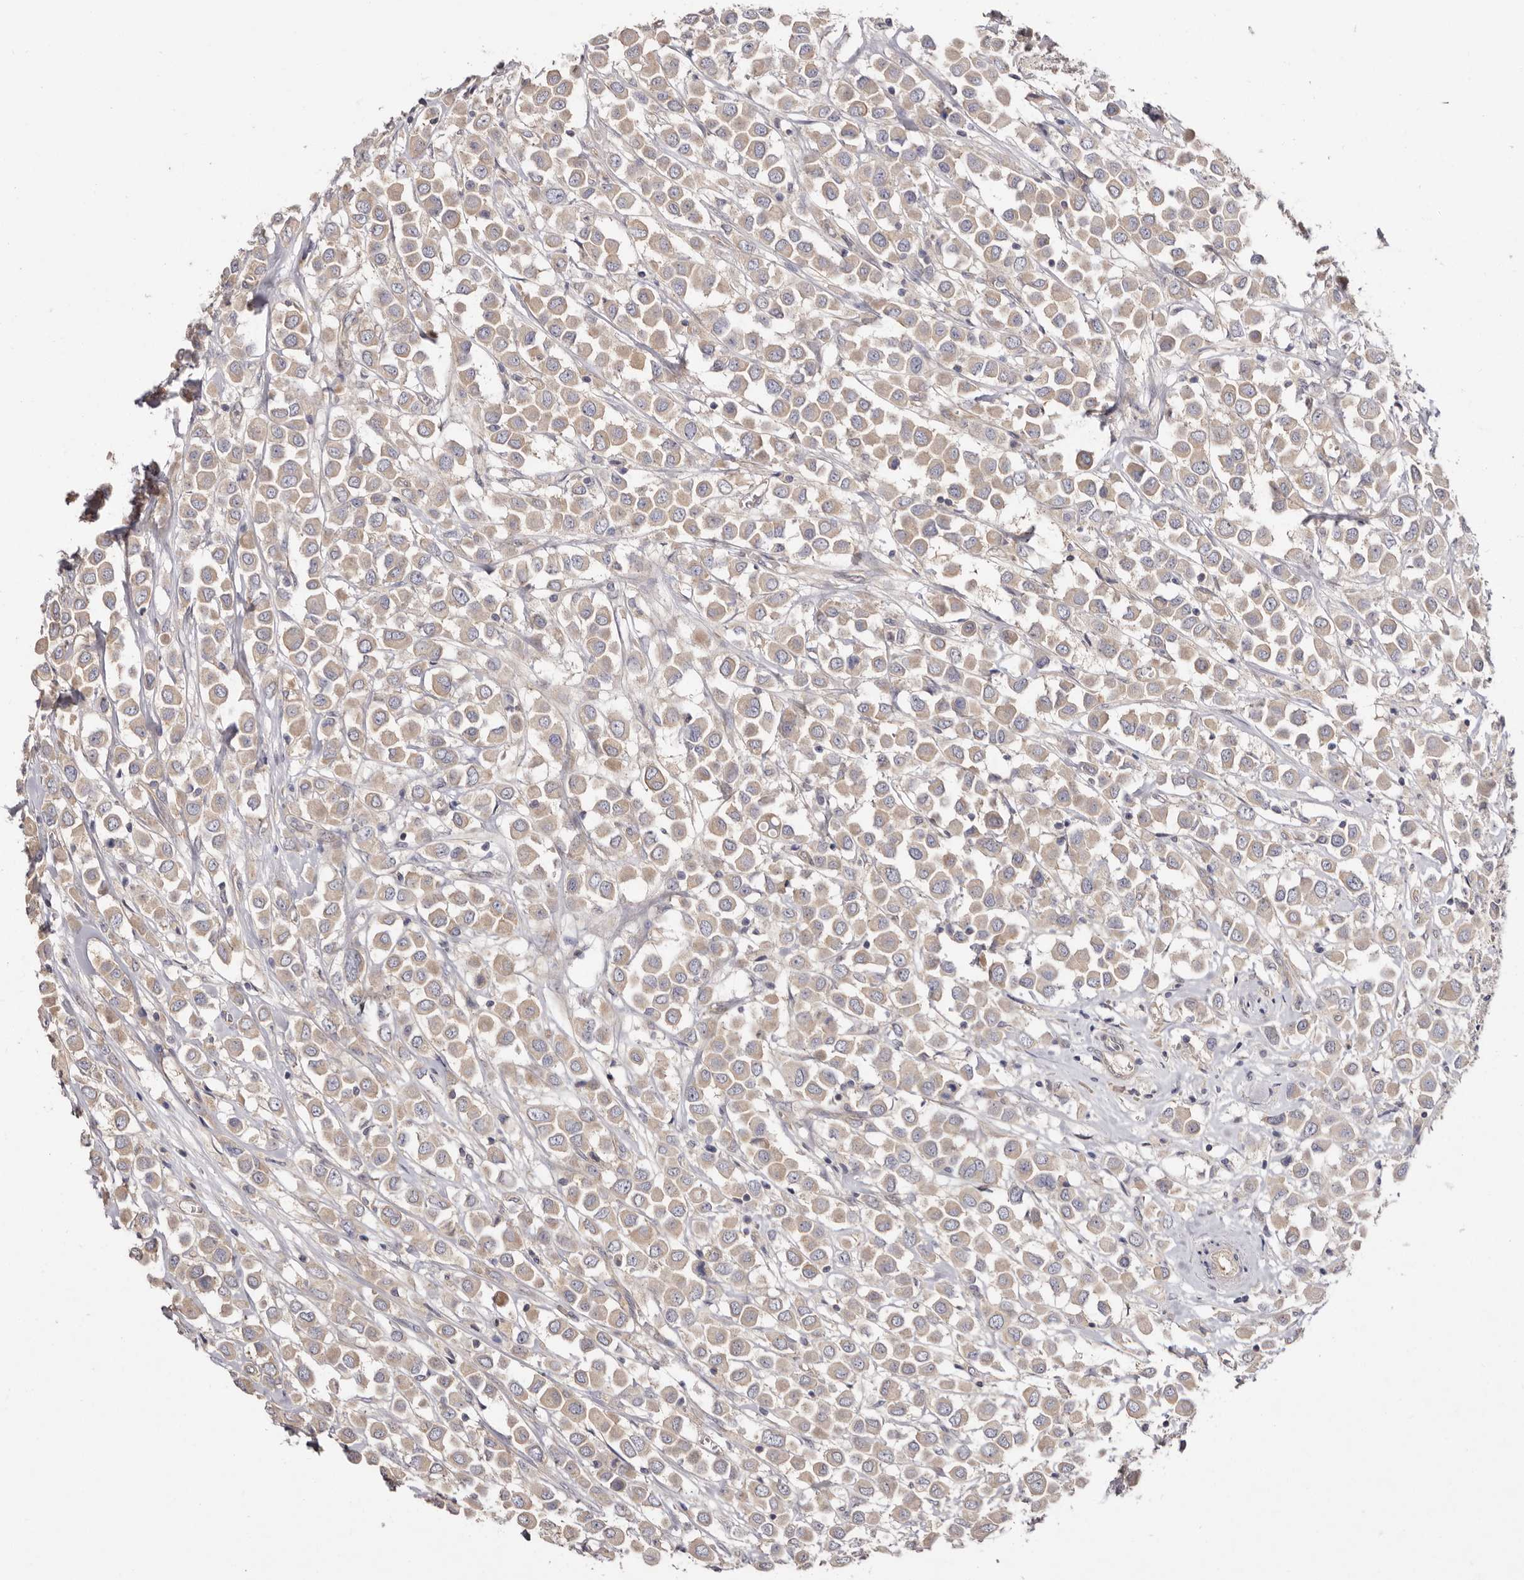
{"staining": {"intensity": "weak", "quantity": ">75%", "location": "cytoplasmic/membranous"}, "tissue": "breast cancer", "cell_type": "Tumor cells", "image_type": "cancer", "snomed": [{"axis": "morphology", "description": "Duct carcinoma"}, {"axis": "topography", "description": "Breast"}], "caption": "Protein expression analysis of invasive ductal carcinoma (breast) shows weak cytoplasmic/membranous positivity in approximately >75% of tumor cells. The protein of interest is stained brown, and the nuclei are stained in blue (DAB (3,3'-diaminobenzidine) IHC with brightfield microscopy, high magnification).", "gene": "FAM167B", "patient": {"sex": "female", "age": 61}}